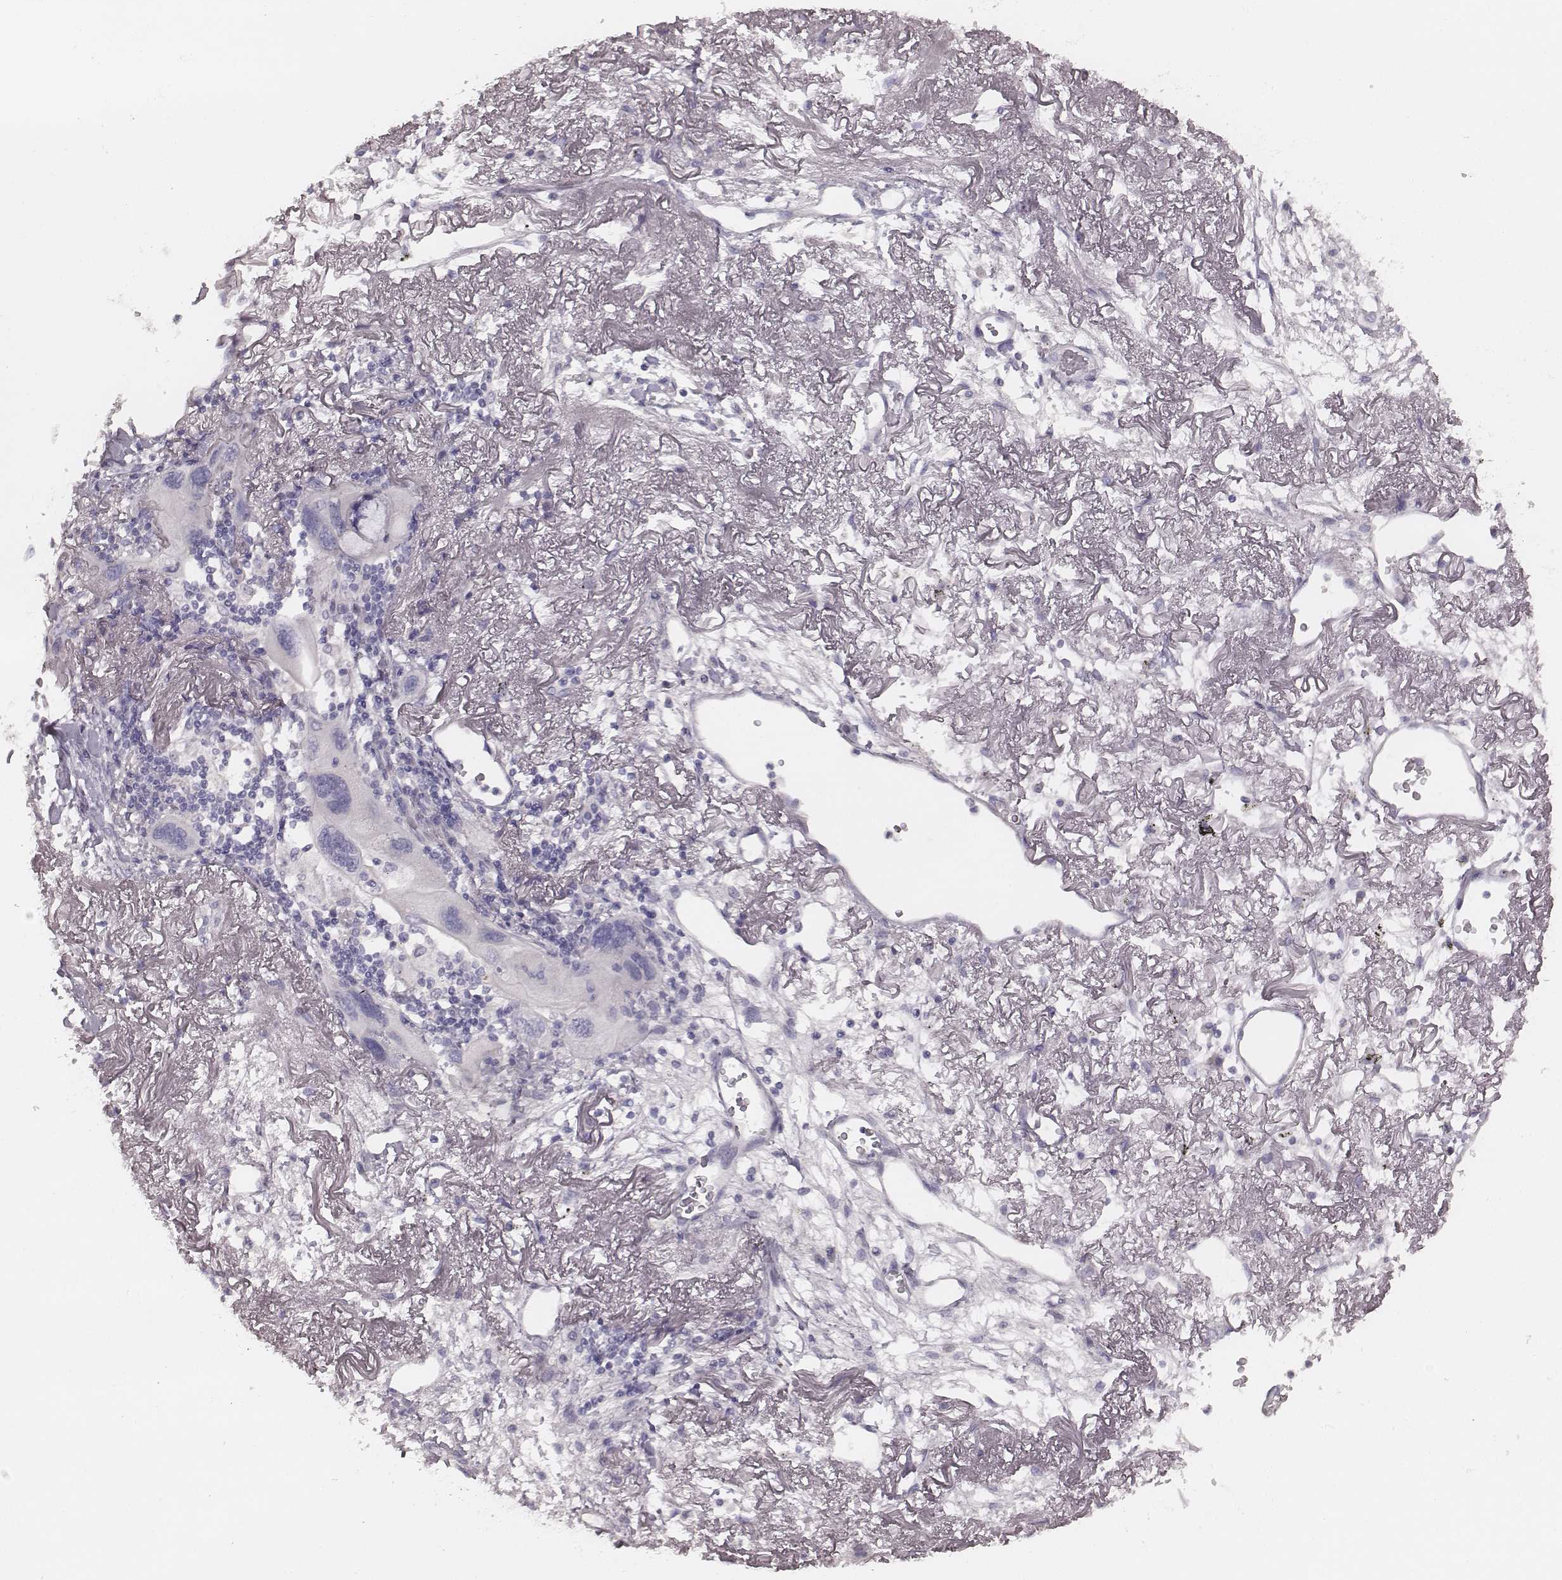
{"staining": {"intensity": "negative", "quantity": "none", "location": "none"}, "tissue": "lung cancer", "cell_type": "Tumor cells", "image_type": "cancer", "snomed": [{"axis": "morphology", "description": "Squamous cell carcinoma, NOS"}, {"axis": "topography", "description": "Lung"}], "caption": "Protein analysis of lung squamous cell carcinoma shows no significant expression in tumor cells.", "gene": "ZP4", "patient": {"sex": "female", "age": 73}}